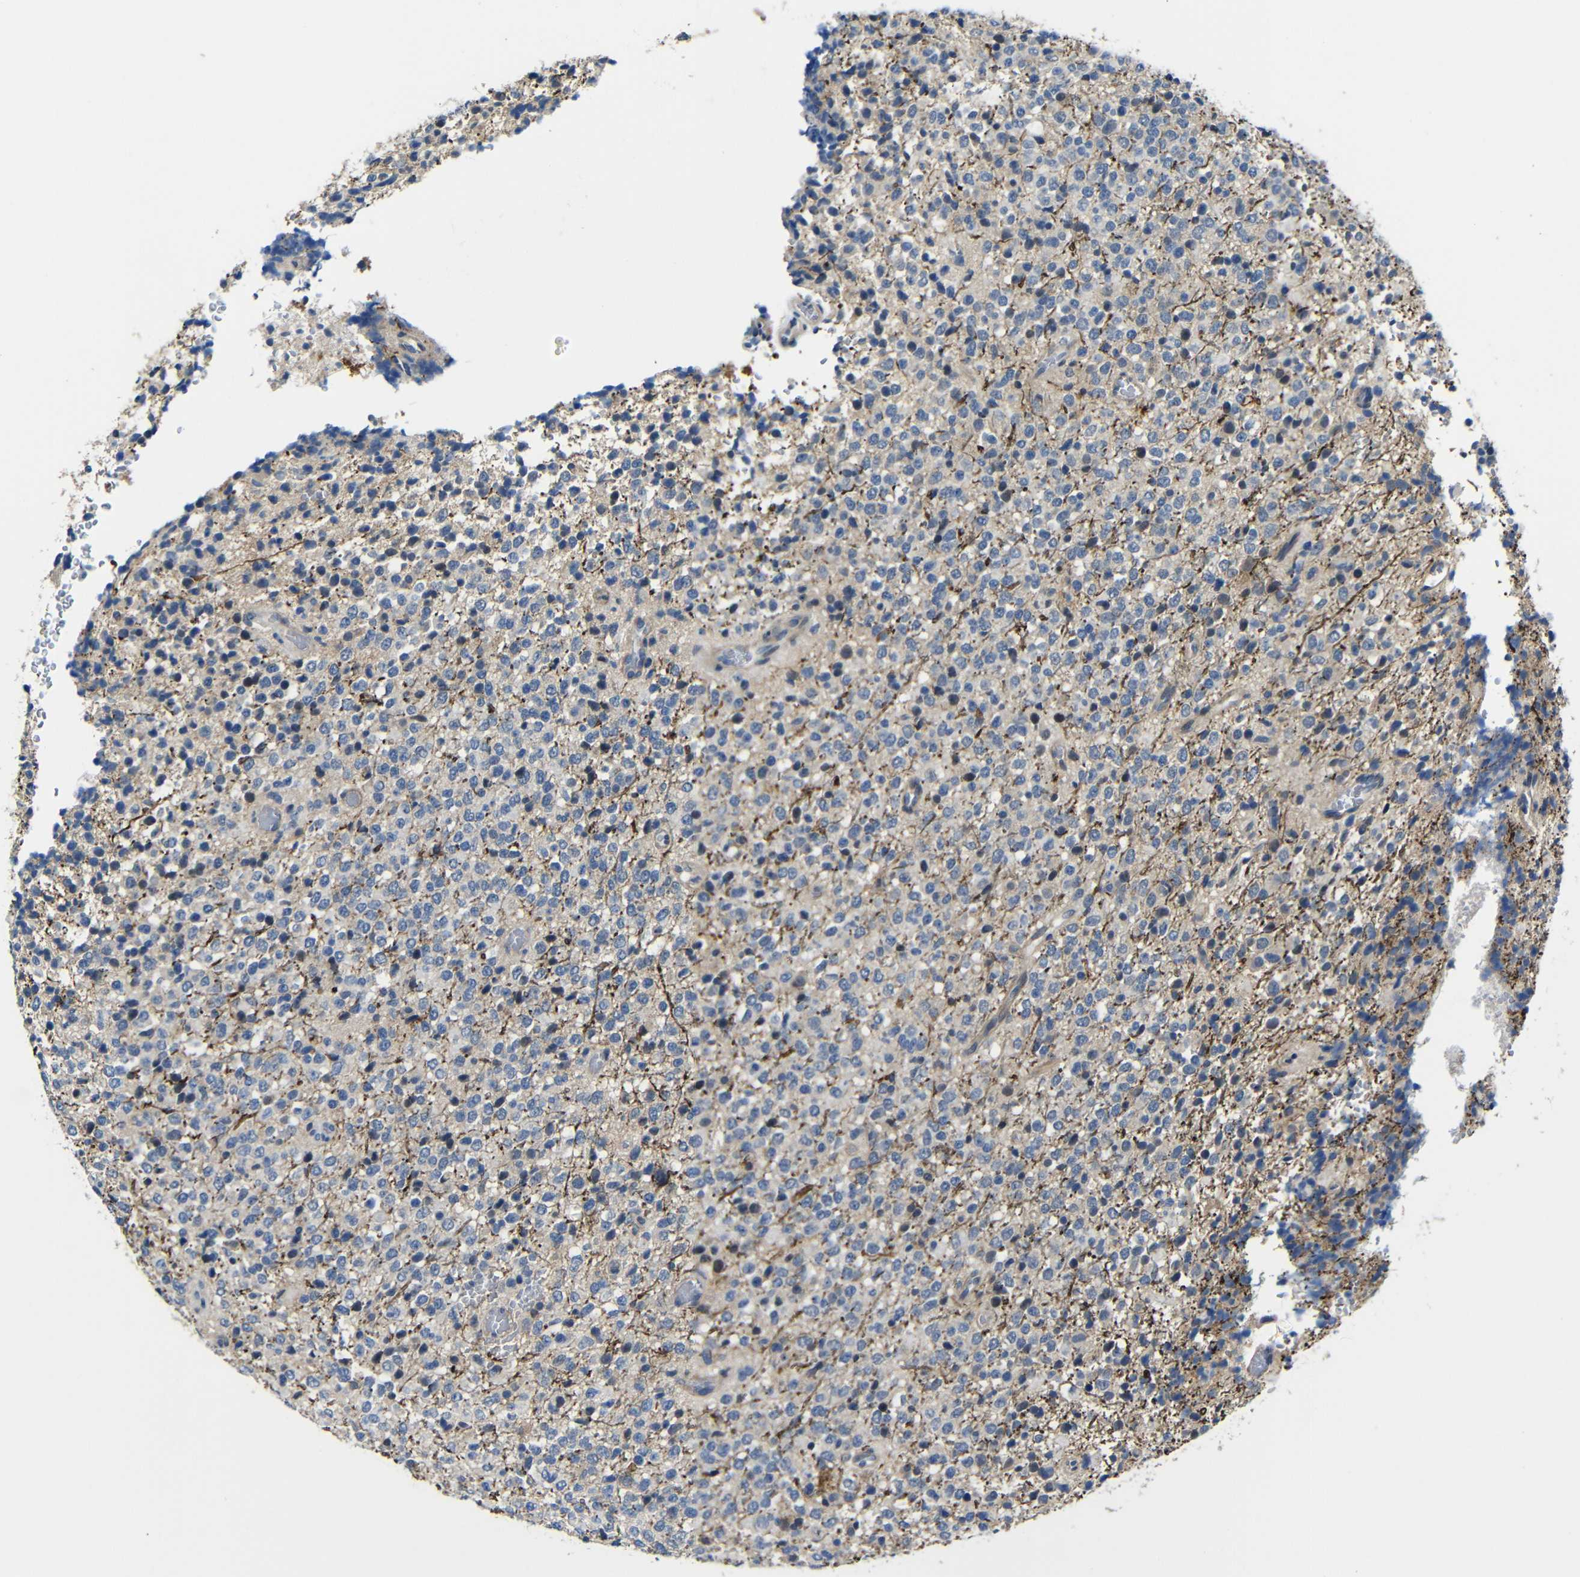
{"staining": {"intensity": "negative", "quantity": "none", "location": "none"}, "tissue": "glioma", "cell_type": "Tumor cells", "image_type": "cancer", "snomed": [{"axis": "morphology", "description": "Glioma, malignant, High grade"}, {"axis": "topography", "description": "pancreas cauda"}], "caption": "Malignant glioma (high-grade) was stained to show a protein in brown. There is no significant expression in tumor cells. The staining was performed using DAB to visualize the protein expression in brown, while the nuclei were stained in blue with hematoxylin (Magnification: 20x).", "gene": "ZNF90", "patient": {"sex": "male", "age": 60}}